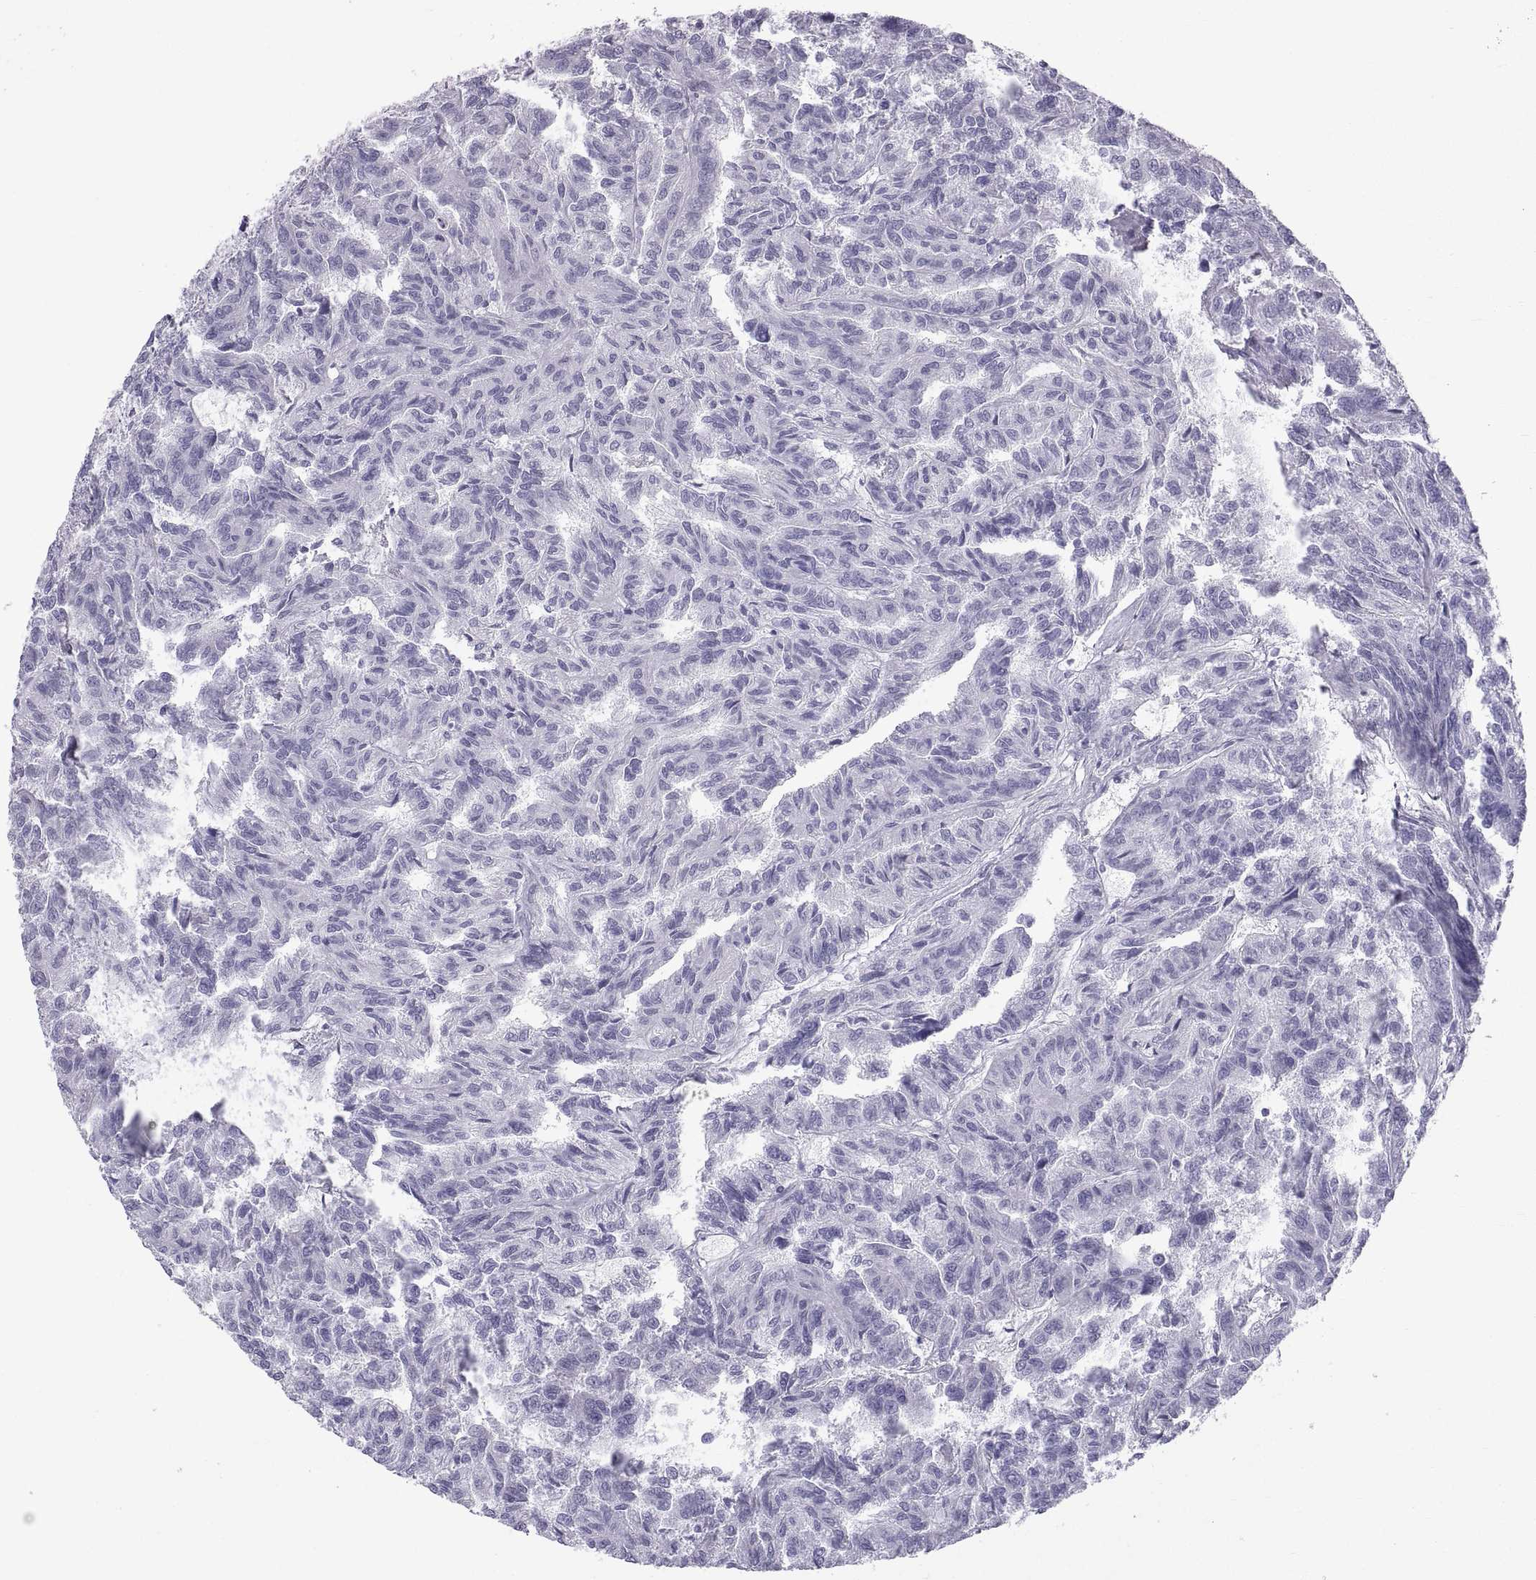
{"staining": {"intensity": "negative", "quantity": "none", "location": "none"}, "tissue": "renal cancer", "cell_type": "Tumor cells", "image_type": "cancer", "snomed": [{"axis": "morphology", "description": "Adenocarcinoma, NOS"}, {"axis": "topography", "description": "Kidney"}], "caption": "Immunohistochemical staining of renal cancer (adenocarcinoma) displays no significant positivity in tumor cells. The staining is performed using DAB brown chromogen with nuclei counter-stained in using hematoxylin.", "gene": "CT47A10", "patient": {"sex": "male", "age": 79}}